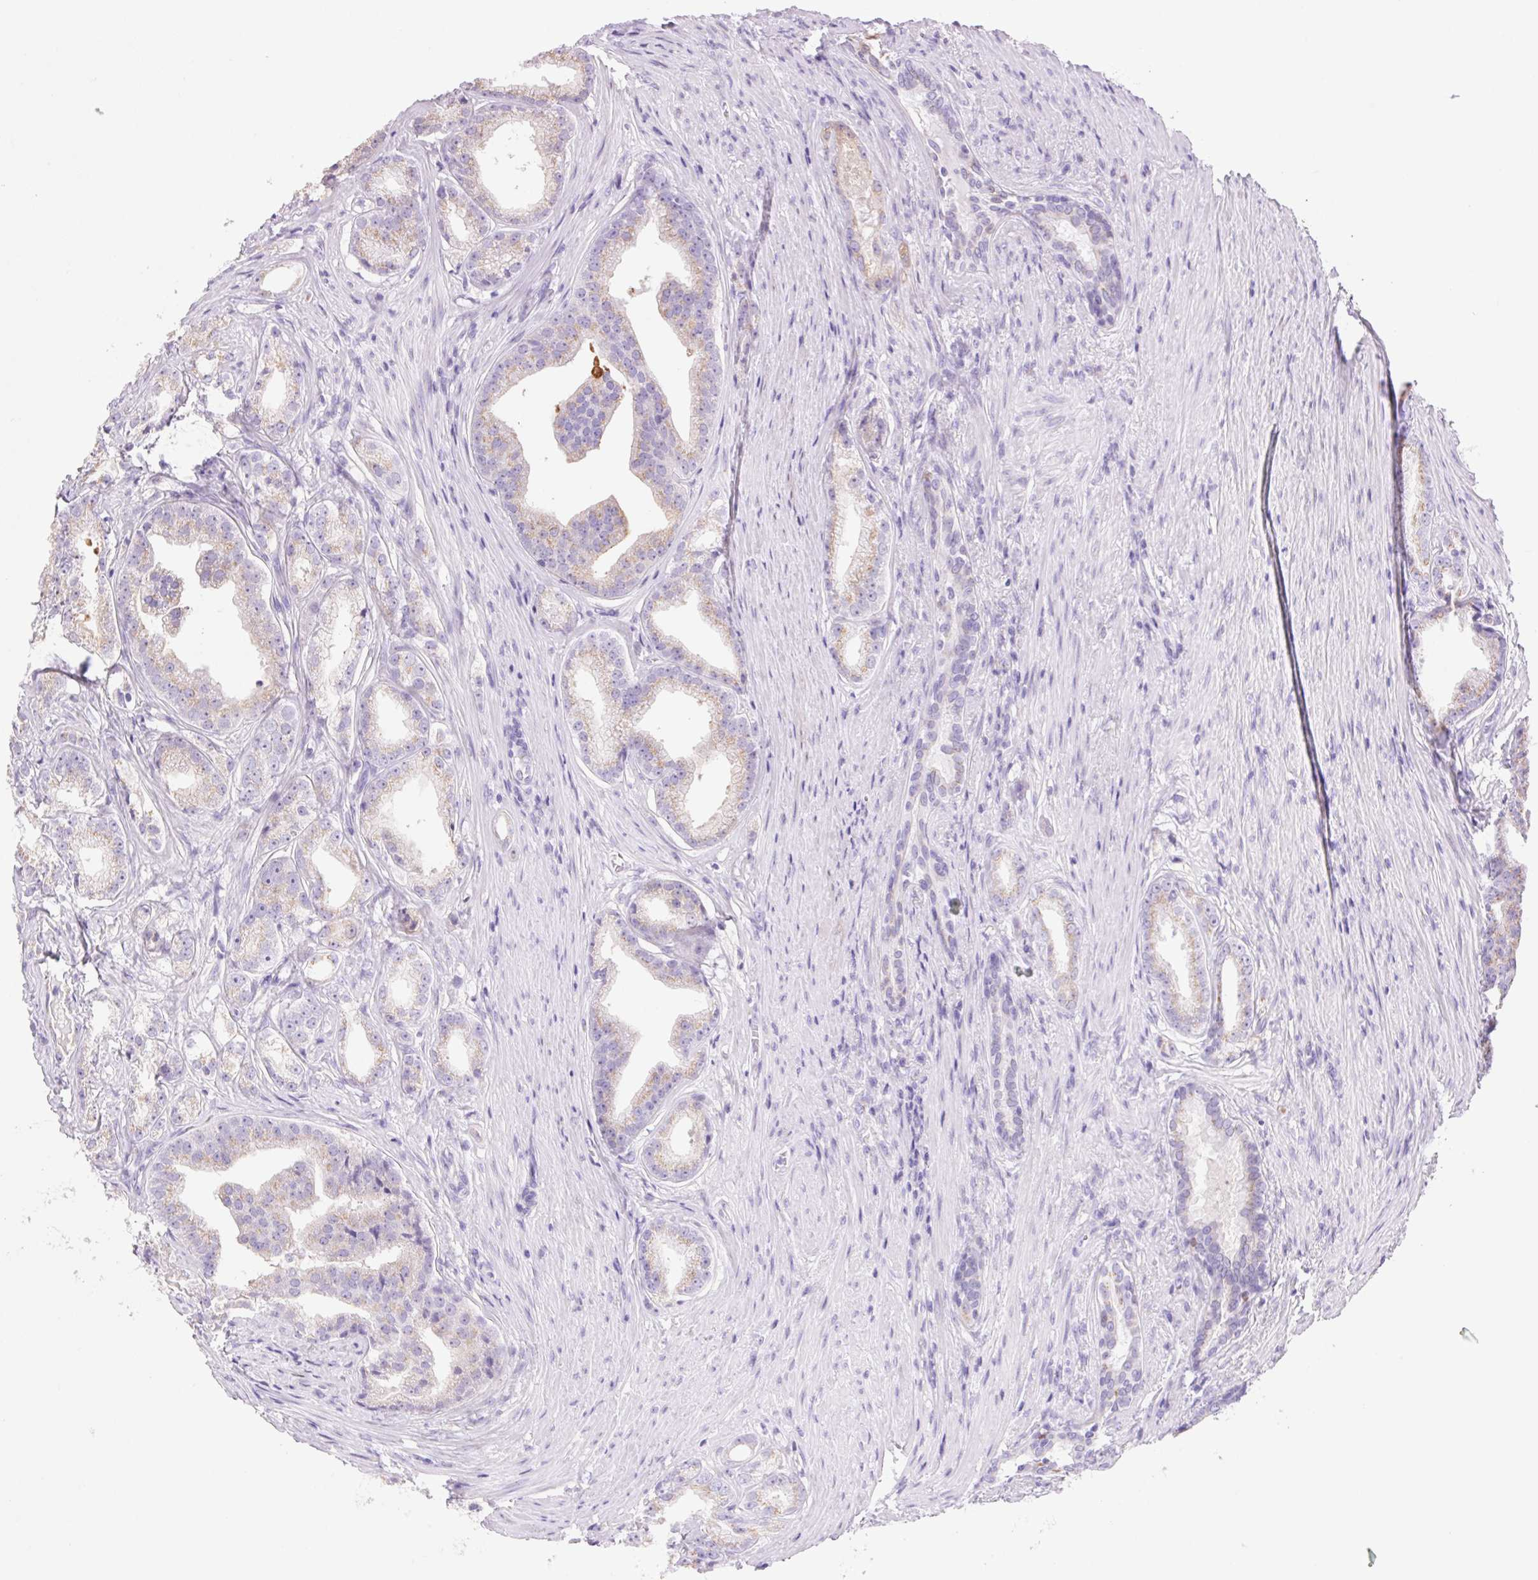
{"staining": {"intensity": "weak", "quantity": "25%-75%", "location": "cytoplasmic/membranous"}, "tissue": "prostate cancer", "cell_type": "Tumor cells", "image_type": "cancer", "snomed": [{"axis": "morphology", "description": "Adenocarcinoma, Low grade"}, {"axis": "topography", "description": "Prostate"}], "caption": "Immunohistochemical staining of prostate low-grade adenocarcinoma shows weak cytoplasmic/membranous protein staining in approximately 25%-75% of tumor cells. (DAB (3,3'-diaminobenzidine) IHC with brightfield microscopy, high magnification).", "gene": "SERPINB3", "patient": {"sex": "male", "age": 65}}